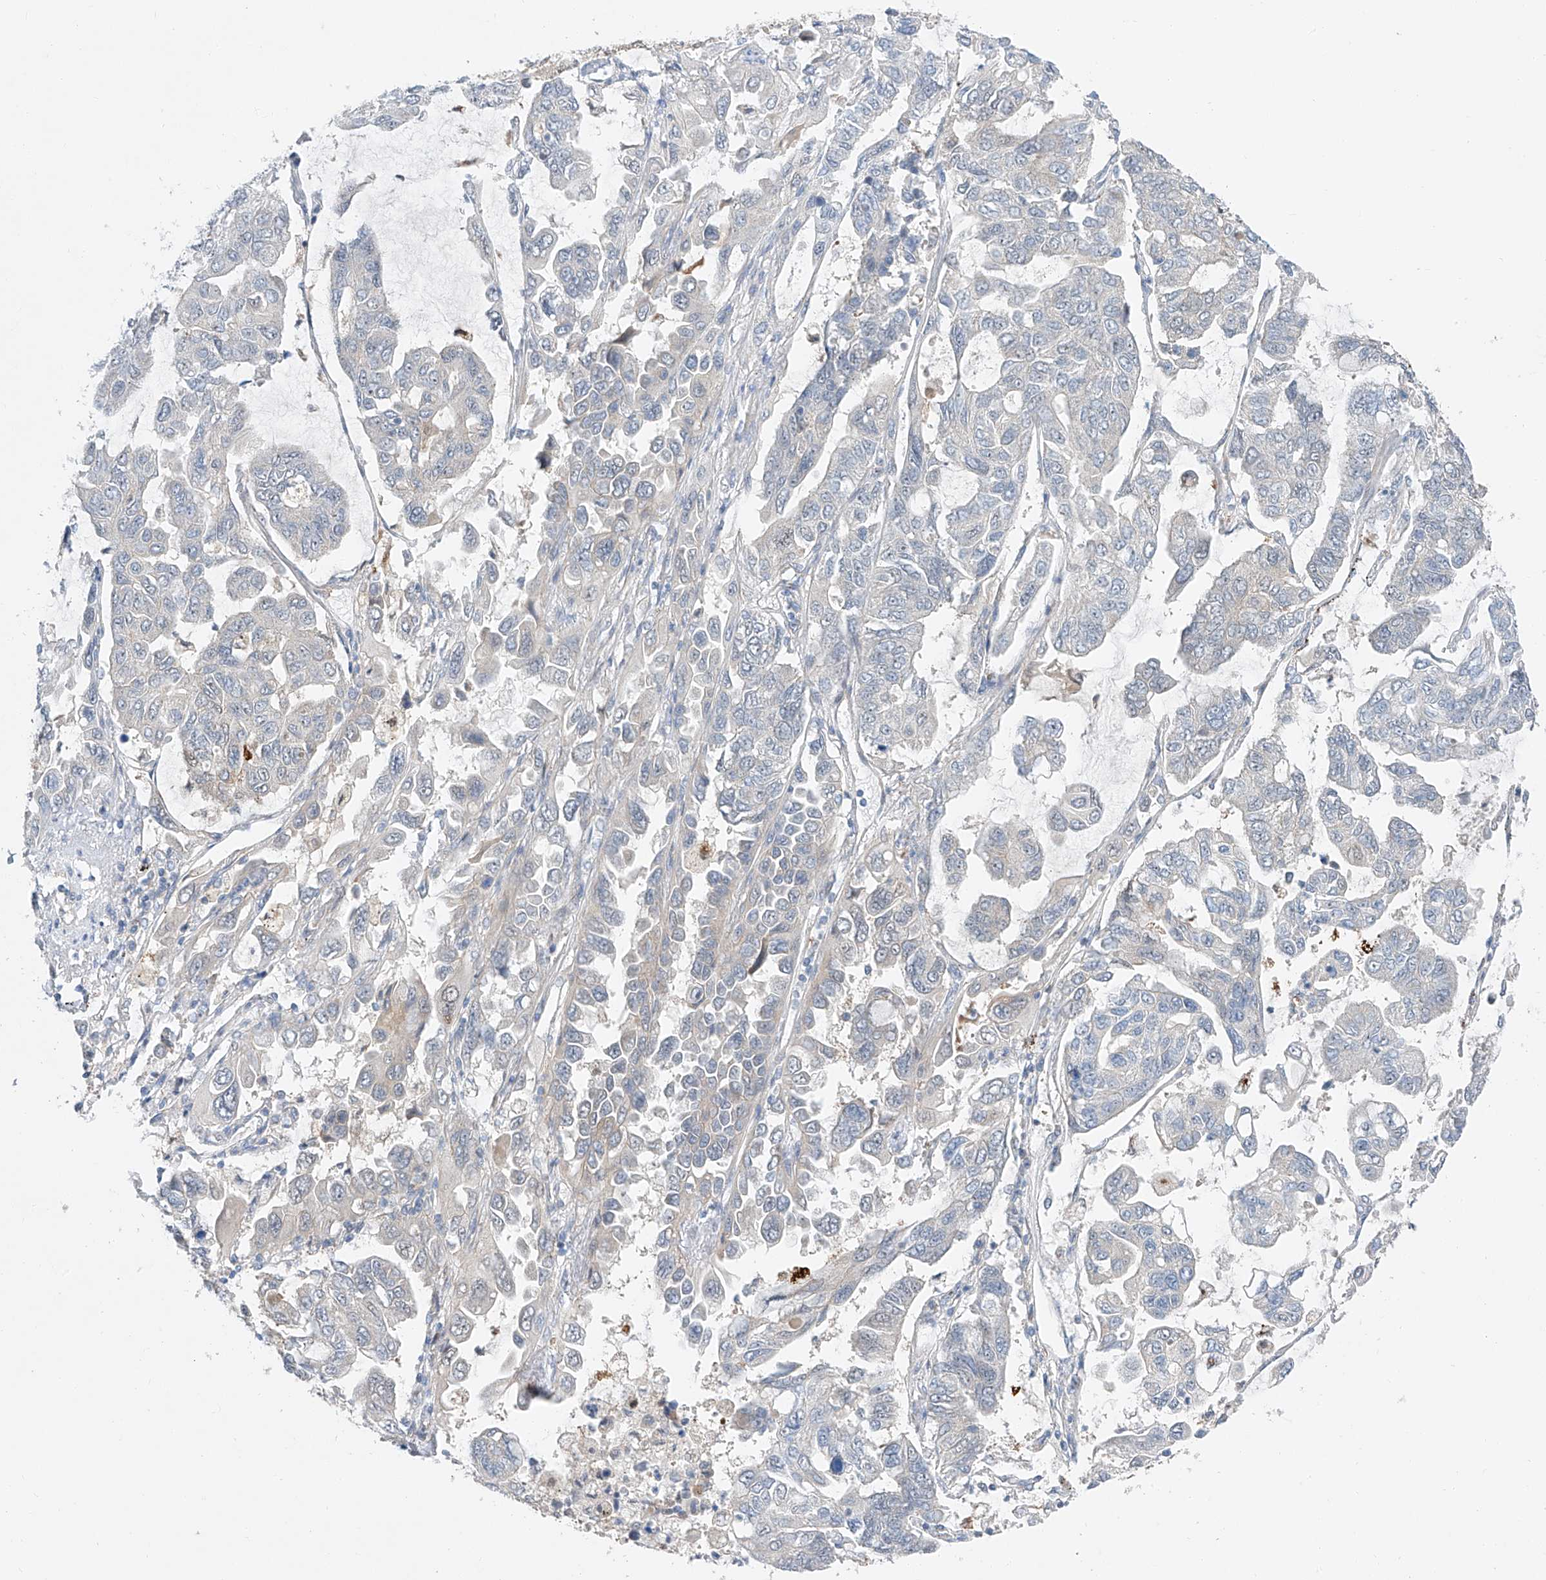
{"staining": {"intensity": "negative", "quantity": "none", "location": "none"}, "tissue": "lung cancer", "cell_type": "Tumor cells", "image_type": "cancer", "snomed": [{"axis": "morphology", "description": "Adenocarcinoma, NOS"}, {"axis": "topography", "description": "Lung"}], "caption": "Immunohistochemistry (IHC) image of neoplastic tissue: lung adenocarcinoma stained with DAB exhibits no significant protein staining in tumor cells. (IHC, brightfield microscopy, high magnification).", "gene": "CLDND1", "patient": {"sex": "male", "age": 64}}